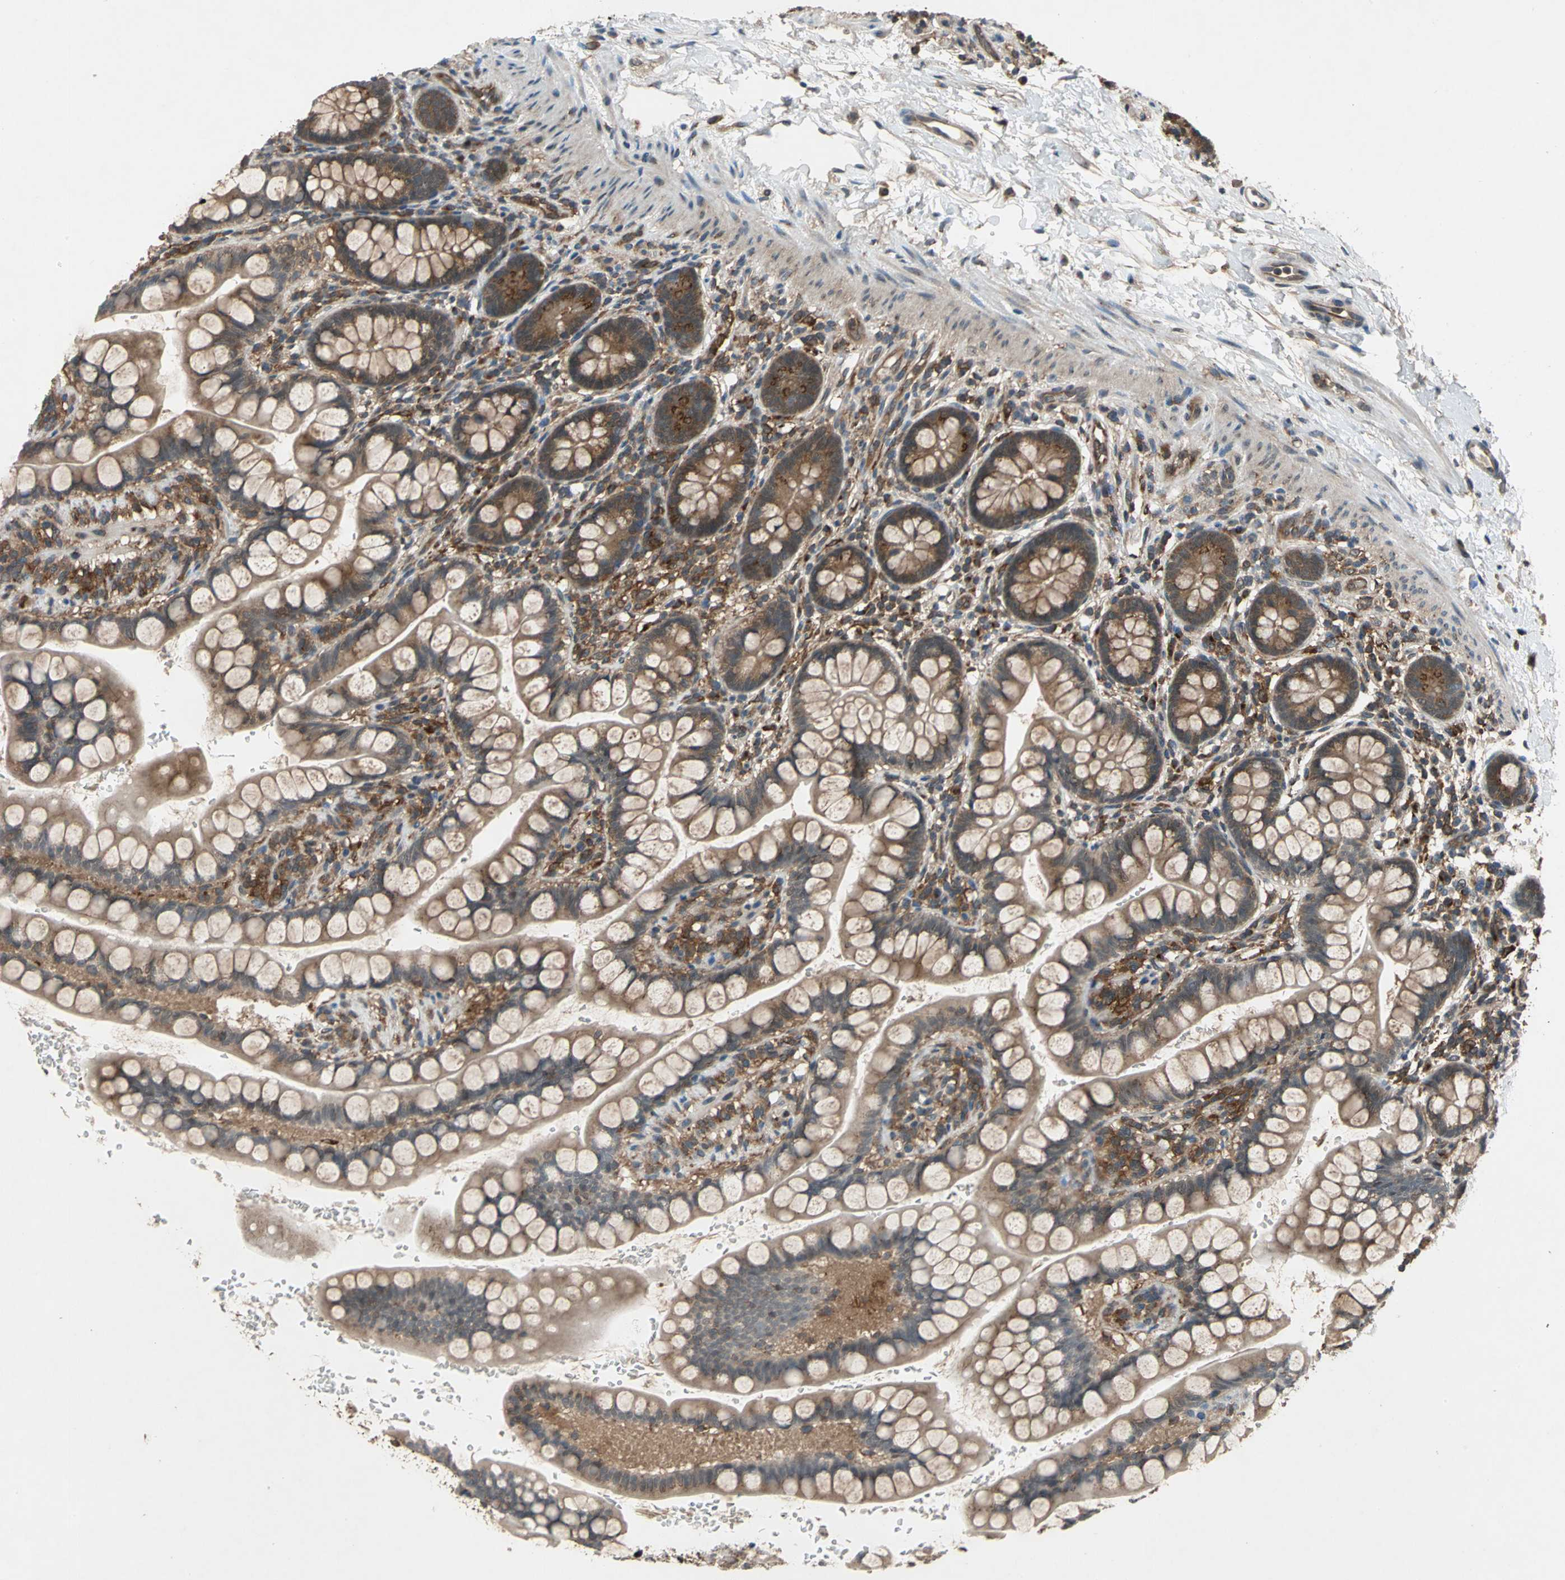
{"staining": {"intensity": "moderate", "quantity": ">75%", "location": "cytoplasmic/membranous"}, "tissue": "small intestine", "cell_type": "Glandular cells", "image_type": "normal", "snomed": [{"axis": "morphology", "description": "Normal tissue, NOS"}, {"axis": "topography", "description": "Small intestine"}], "caption": "Benign small intestine reveals moderate cytoplasmic/membranous expression in about >75% of glandular cells Nuclei are stained in blue..", "gene": "NFKBIE", "patient": {"sex": "female", "age": 58}}